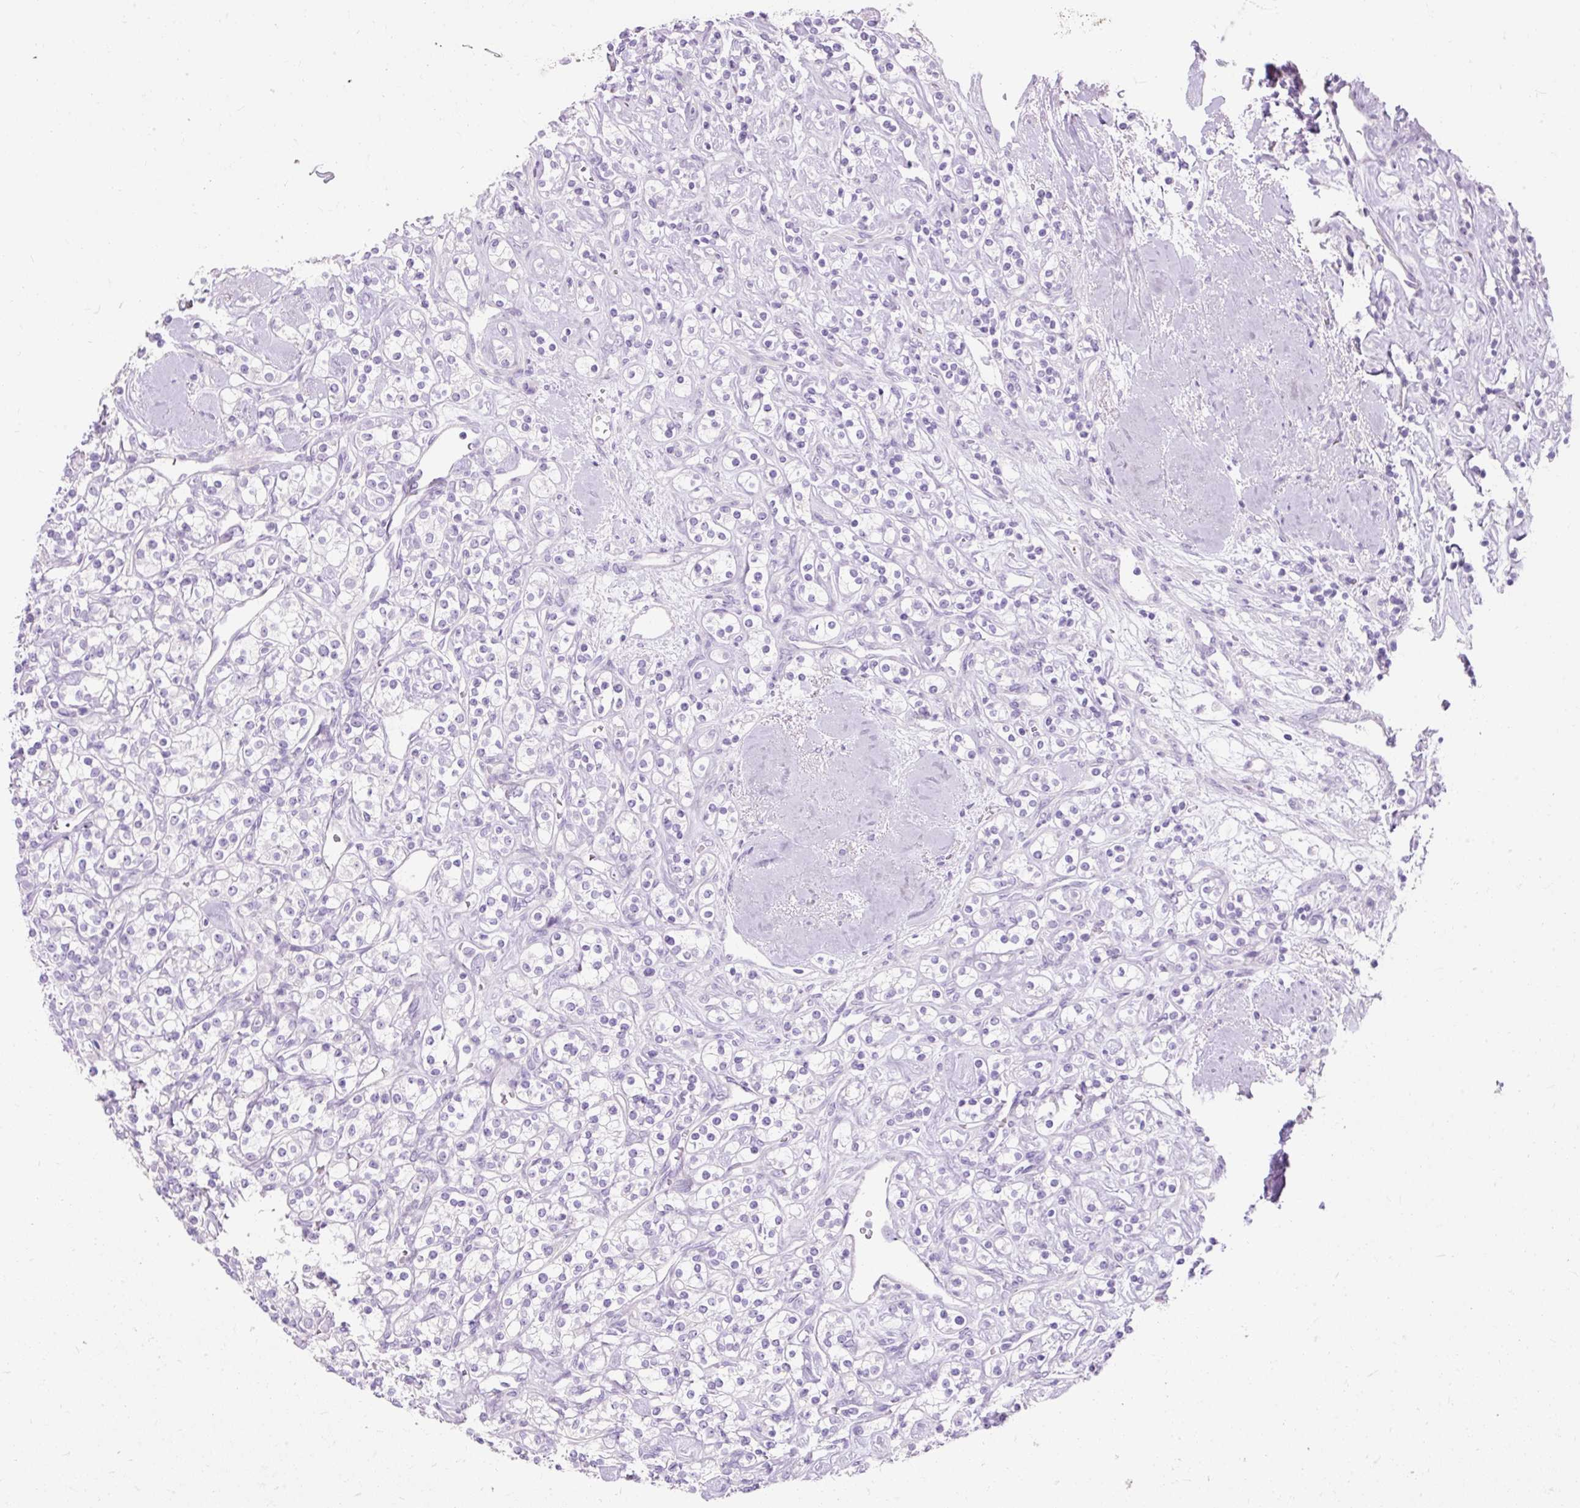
{"staining": {"intensity": "negative", "quantity": "none", "location": "none"}, "tissue": "renal cancer", "cell_type": "Tumor cells", "image_type": "cancer", "snomed": [{"axis": "morphology", "description": "Adenocarcinoma, NOS"}, {"axis": "topography", "description": "Kidney"}], "caption": "Renal cancer (adenocarcinoma) stained for a protein using immunohistochemistry shows no positivity tumor cells.", "gene": "TMEM213", "patient": {"sex": "male", "age": 77}}